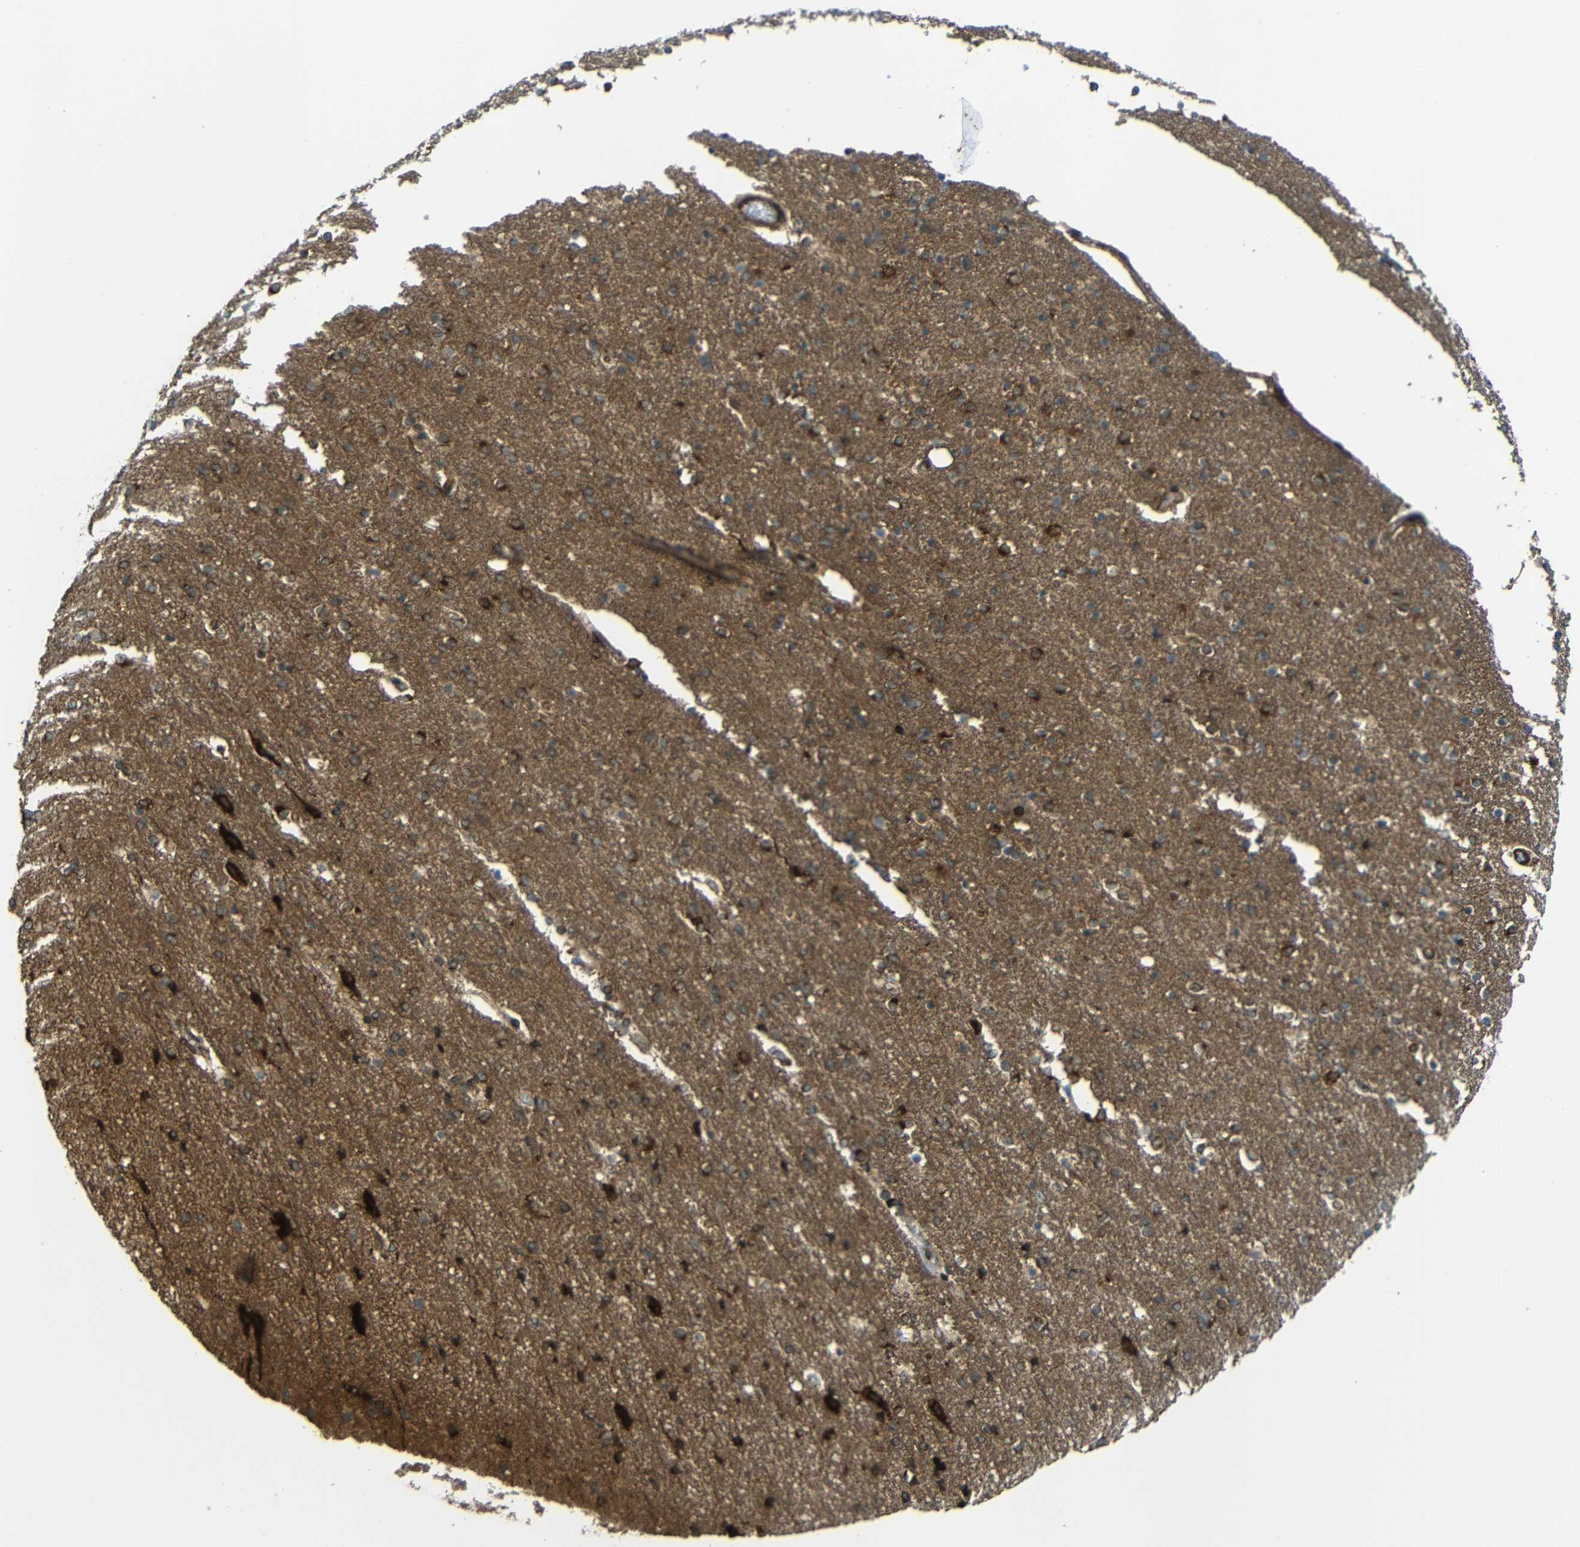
{"staining": {"intensity": "strong", "quantity": "<25%", "location": "cytoplasmic/membranous"}, "tissue": "caudate", "cell_type": "Glial cells", "image_type": "normal", "snomed": [{"axis": "morphology", "description": "Normal tissue, NOS"}, {"axis": "topography", "description": "Lateral ventricle wall"}], "caption": "Human caudate stained for a protein (brown) demonstrates strong cytoplasmic/membranous positive positivity in about <25% of glial cells.", "gene": "VAPB", "patient": {"sex": "female", "age": 54}}